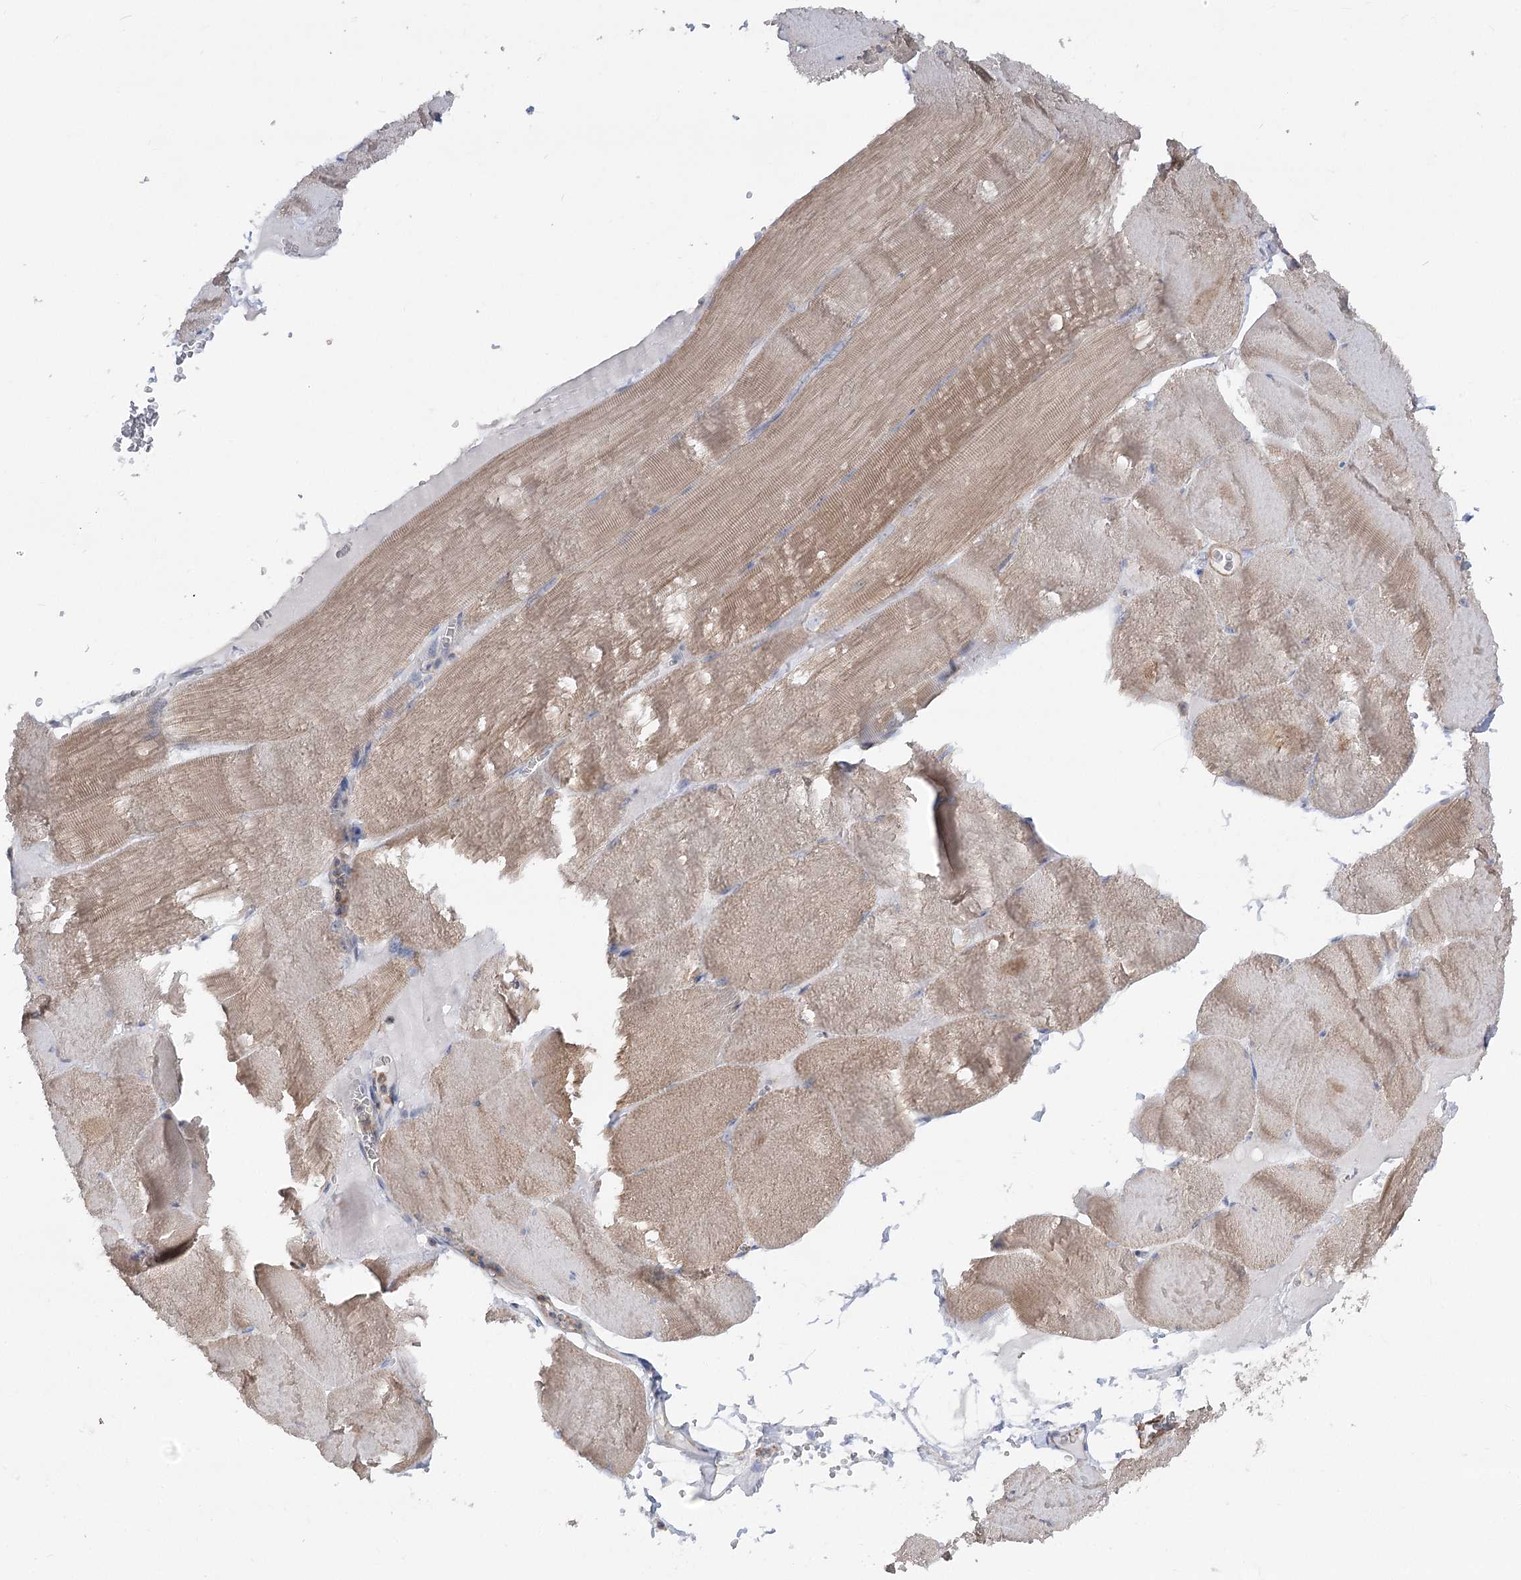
{"staining": {"intensity": "moderate", "quantity": "25%-75%", "location": "cytoplasmic/membranous"}, "tissue": "skeletal muscle", "cell_type": "Myocytes", "image_type": "normal", "snomed": [{"axis": "morphology", "description": "Normal tissue, NOS"}, {"axis": "morphology", "description": "Basal cell carcinoma"}, {"axis": "topography", "description": "Skeletal muscle"}], "caption": "This photomicrograph shows immunohistochemistry staining of benign skeletal muscle, with medium moderate cytoplasmic/membranous positivity in about 25%-75% of myocytes.", "gene": "LARP1B", "patient": {"sex": "female", "age": 64}}